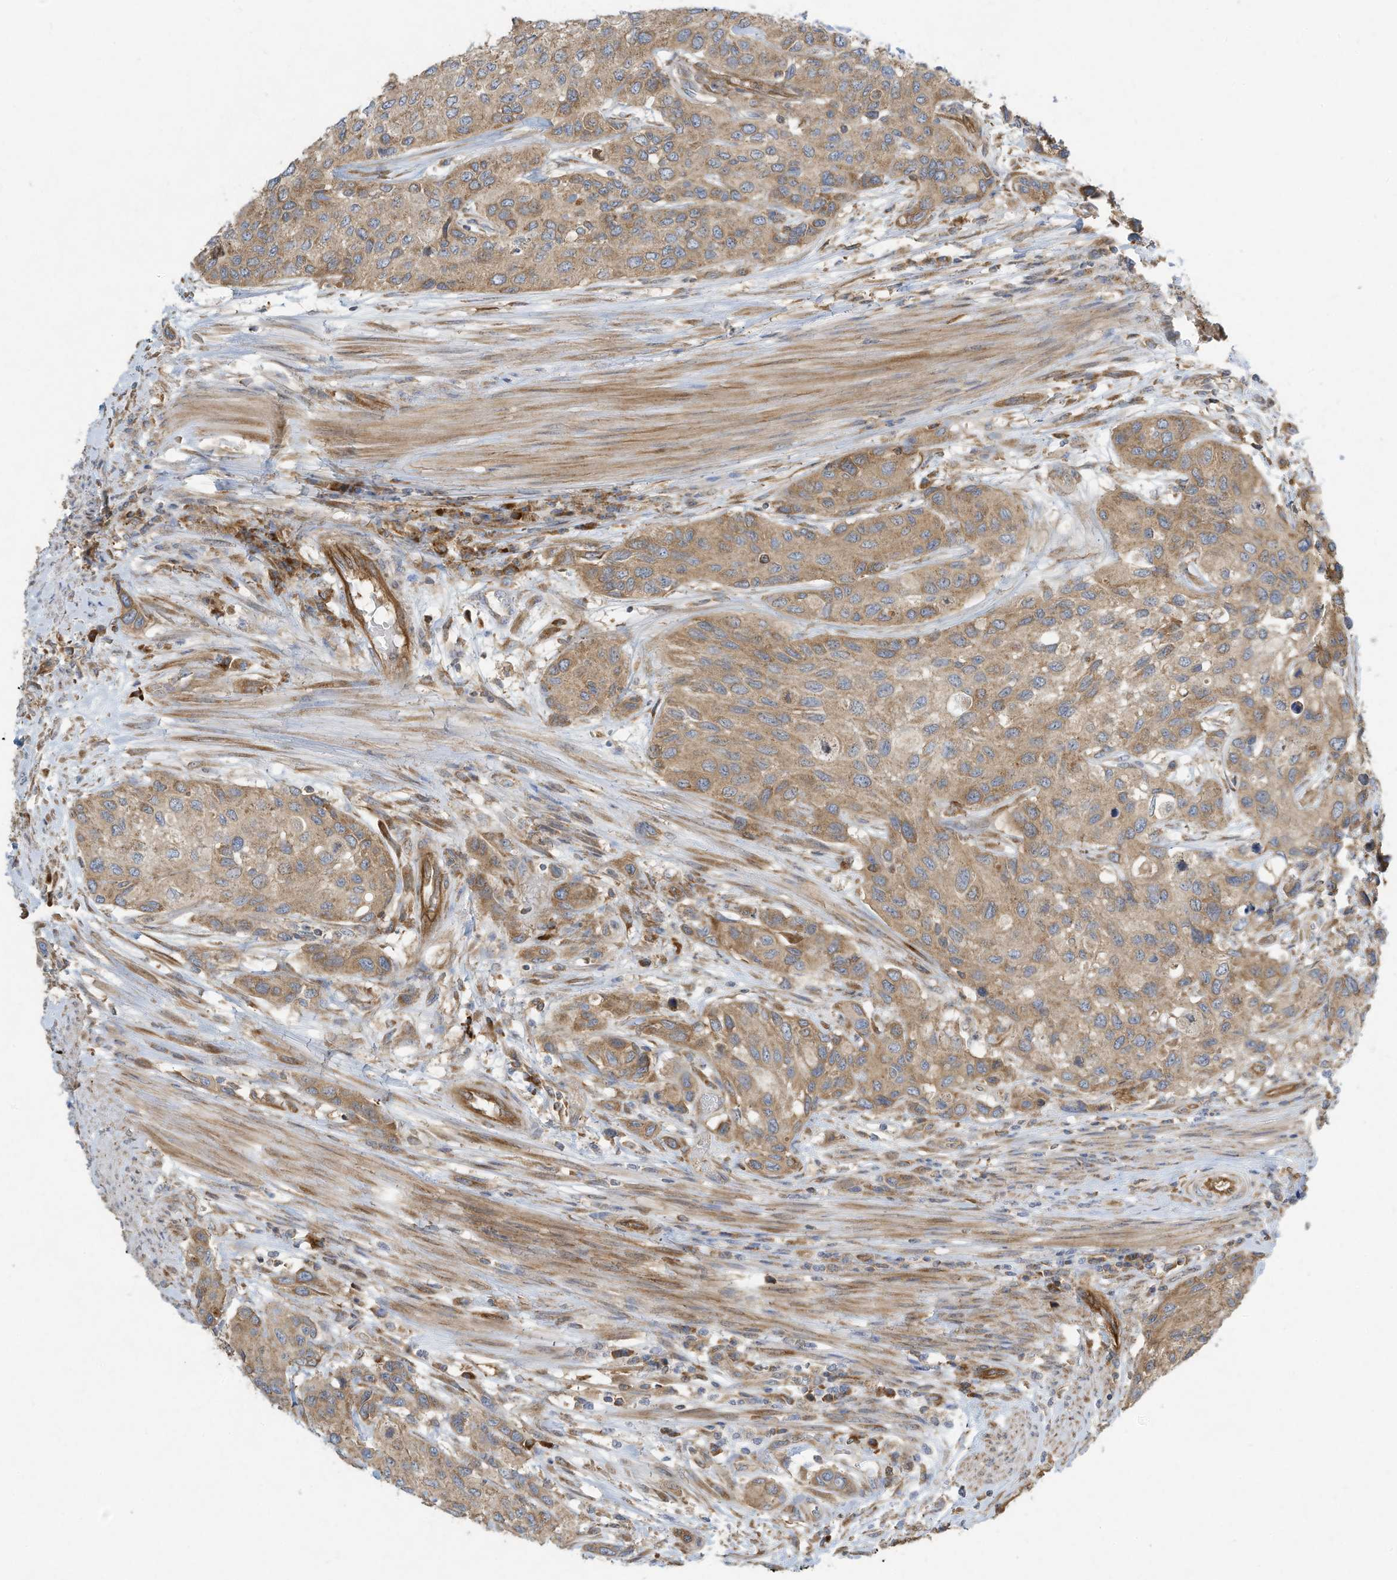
{"staining": {"intensity": "moderate", "quantity": ">75%", "location": "cytoplasmic/membranous"}, "tissue": "urothelial cancer", "cell_type": "Tumor cells", "image_type": "cancer", "snomed": [{"axis": "morphology", "description": "Normal tissue, NOS"}, {"axis": "morphology", "description": "Urothelial carcinoma, High grade"}, {"axis": "topography", "description": "Vascular tissue"}, {"axis": "topography", "description": "Urinary bladder"}], "caption": "Immunohistochemical staining of human urothelial carcinoma (high-grade) displays medium levels of moderate cytoplasmic/membranous staining in about >75% of tumor cells.", "gene": "SYNJ2", "patient": {"sex": "female", "age": 56}}